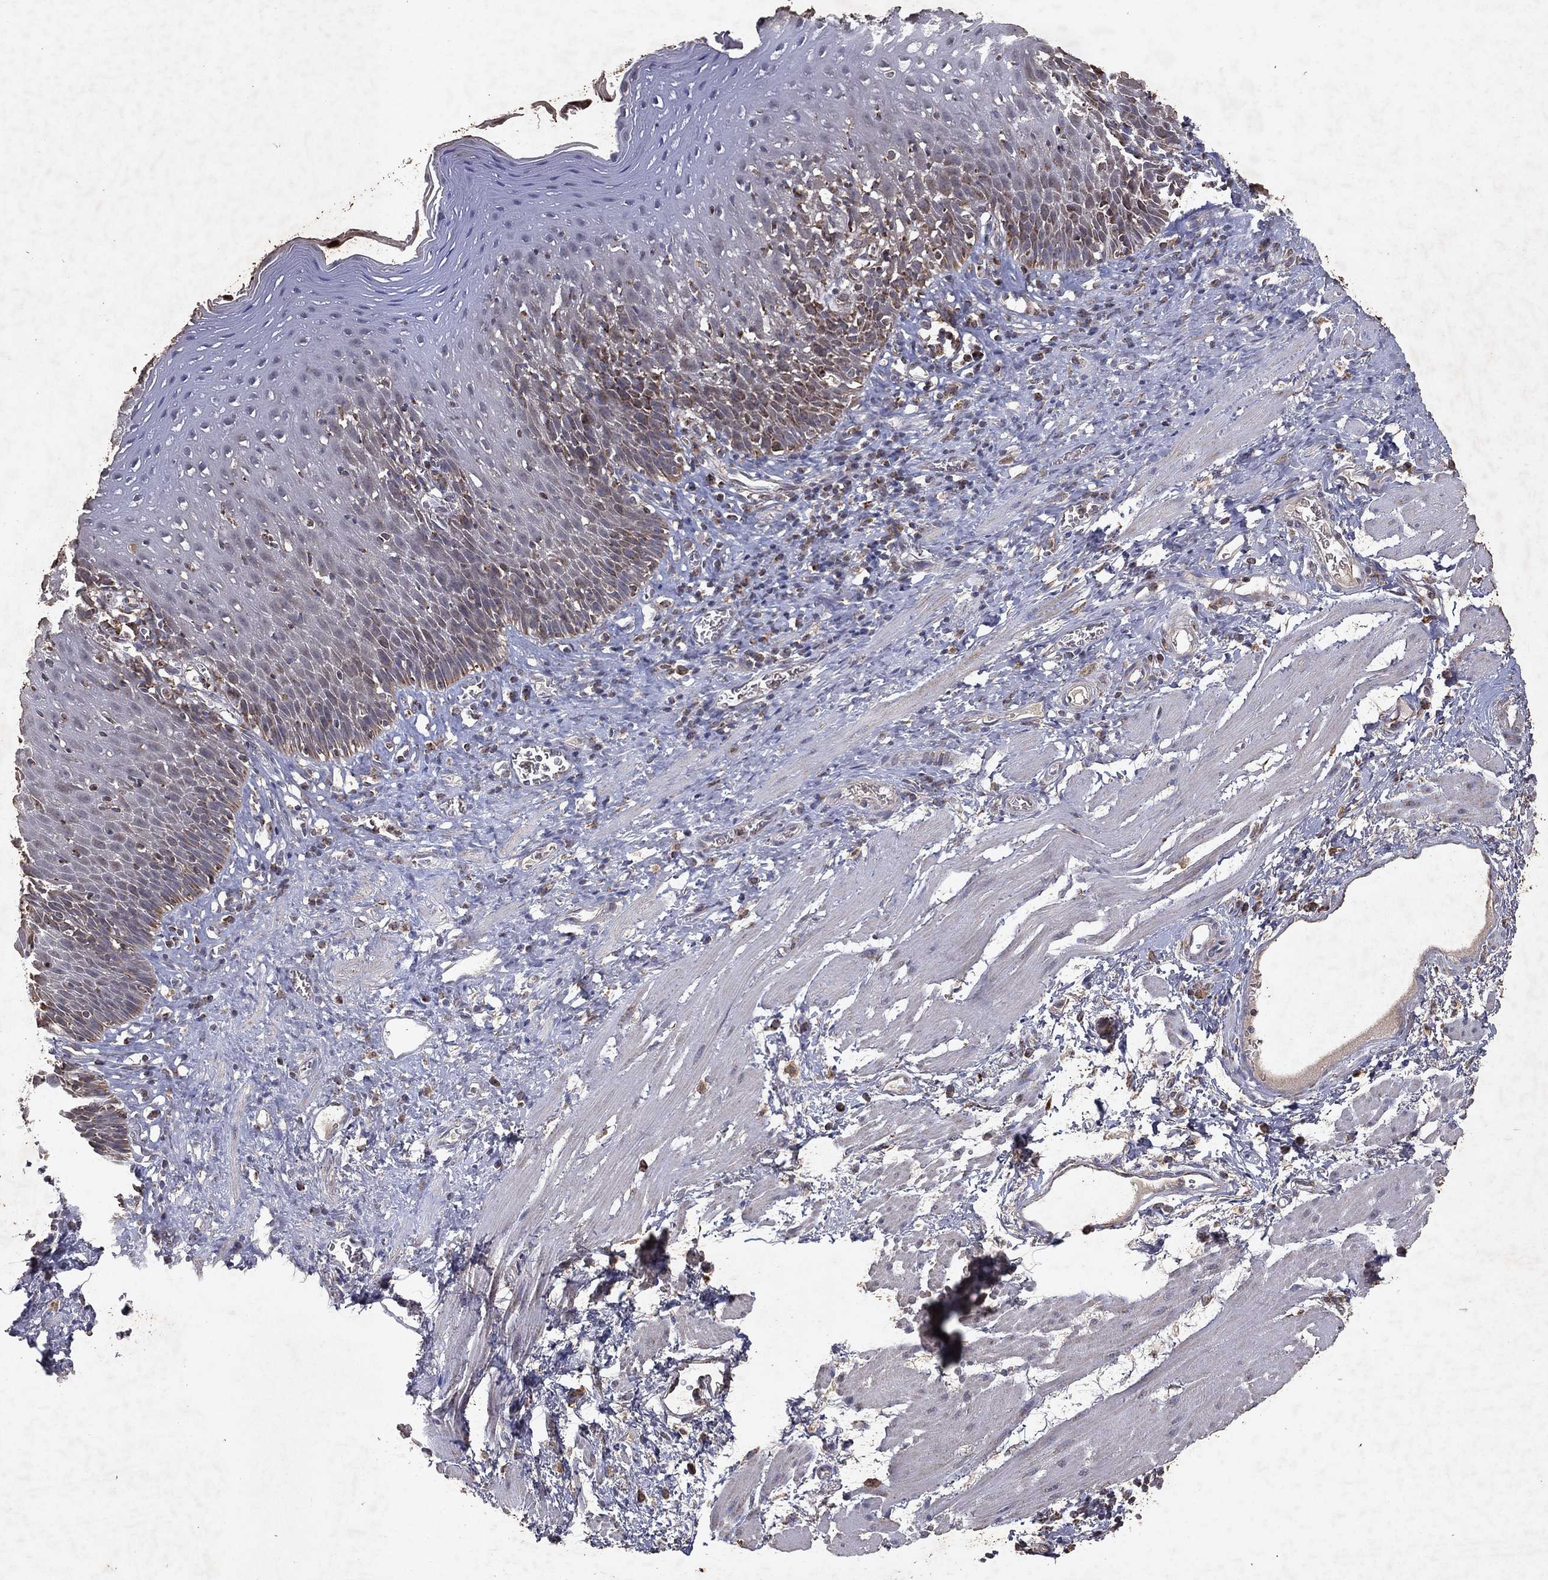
{"staining": {"intensity": "moderate", "quantity": "<25%", "location": "cytoplasmic/membranous"}, "tissue": "esophagus", "cell_type": "Squamous epithelial cells", "image_type": "normal", "snomed": [{"axis": "morphology", "description": "Normal tissue, NOS"}, {"axis": "morphology", "description": "Adenocarcinoma, NOS"}, {"axis": "topography", "description": "Esophagus"}, {"axis": "topography", "description": "Stomach, upper"}], "caption": "Immunohistochemistry (DAB) staining of normal esophagus demonstrates moderate cytoplasmic/membranous protein staining in about <25% of squamous epithelial cells.", "gene": "PYROXD2", "patient": {"sex": "male", "age": 74}}